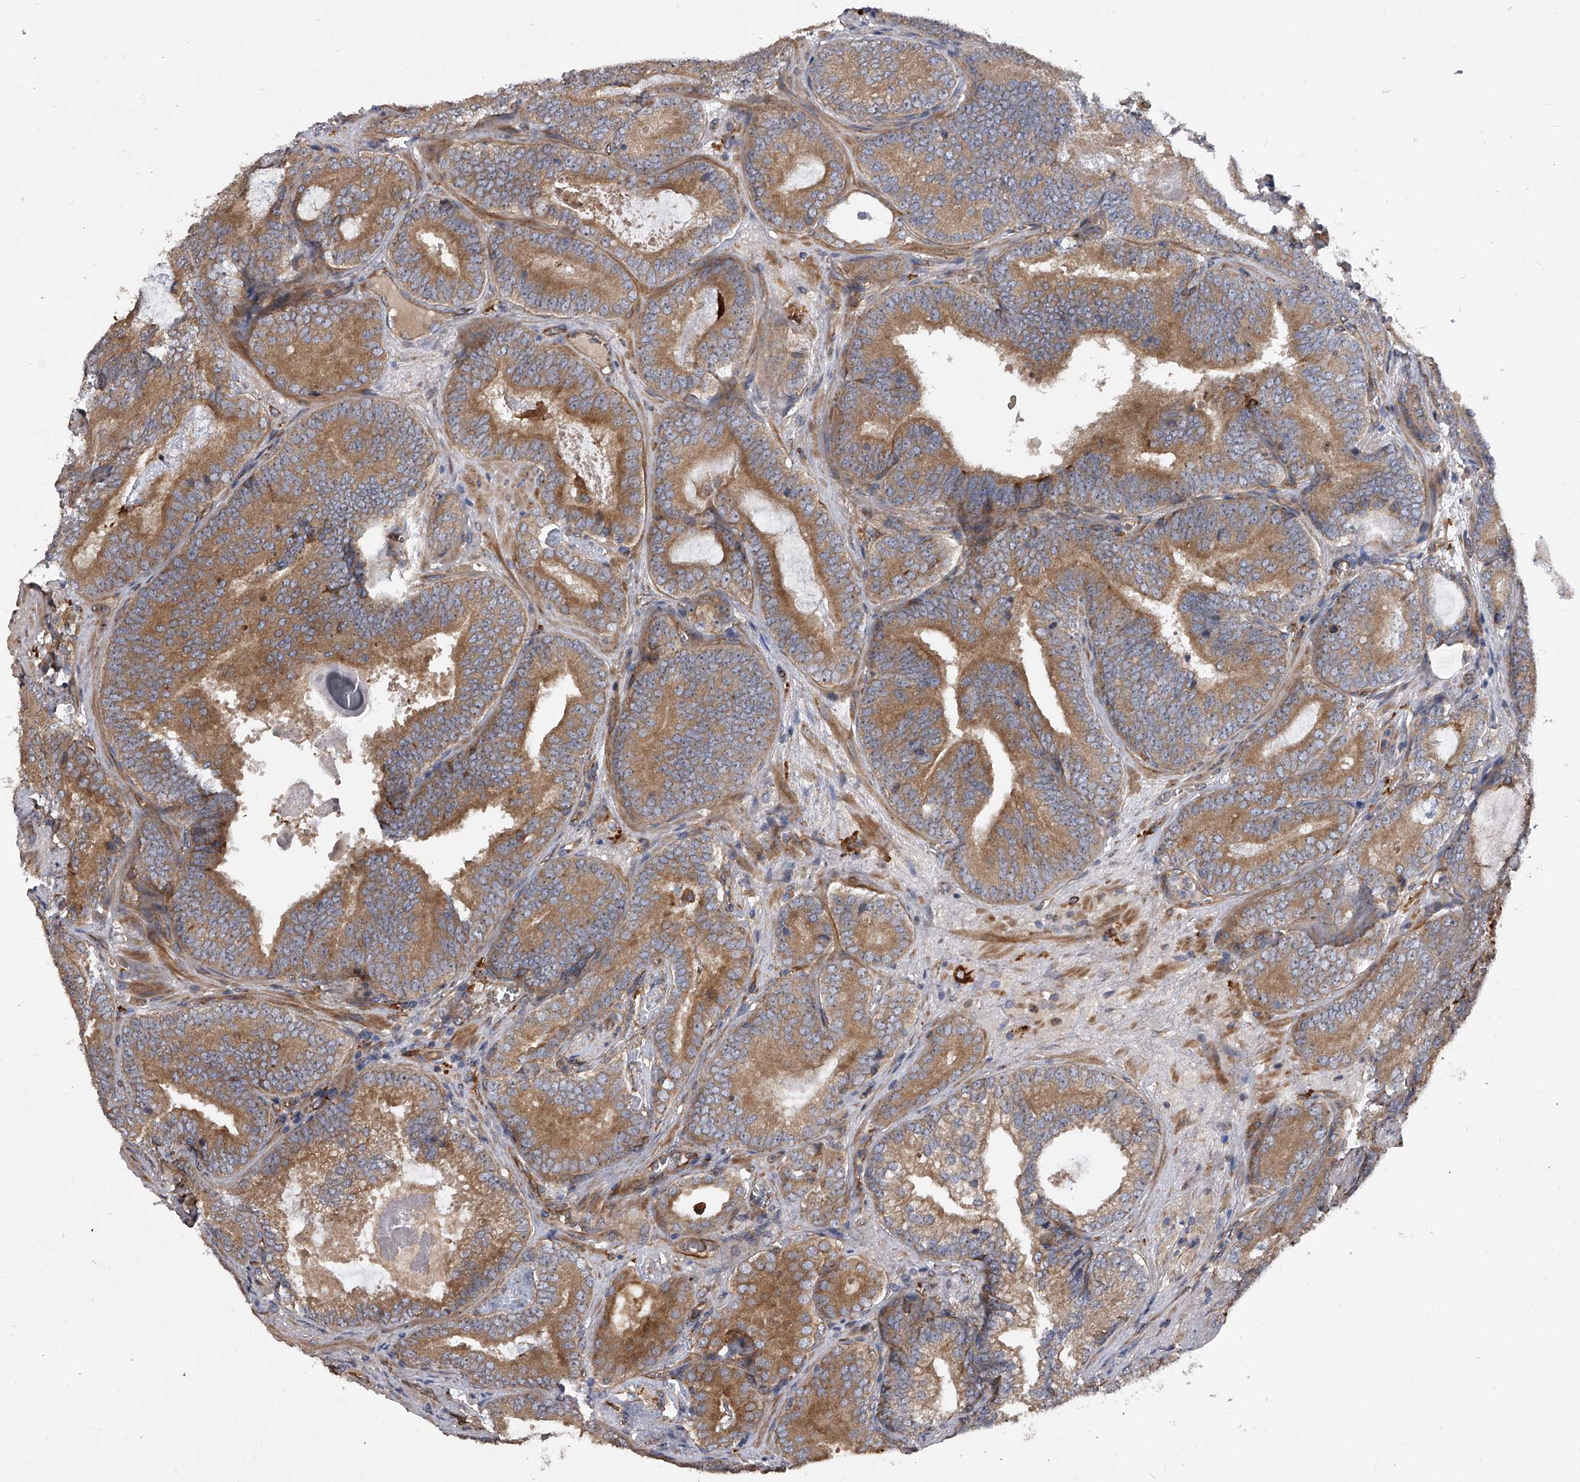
{"staining": {"intensity": "moderate", "quantity": ">75%", "location": "cytoplasmic/membranous"}, "tissue": "prostate cancer", "cell_type": "Tumor cells", "image_type": "cancer", "snomed": [{"axis": "morphology", "description": "Adenocarcinoma, High grade"}, {"axis": "topography", "description": "Prostate"}], "caption": "The image displays staining of prostate cancer (high-grade adenocarcinoma), revealing moderate cytoplasmic/membranous protein staining (brown color) within tumor cells.", "gene": "EXOC4", "patient": {"sex": "male", "age": 66}}